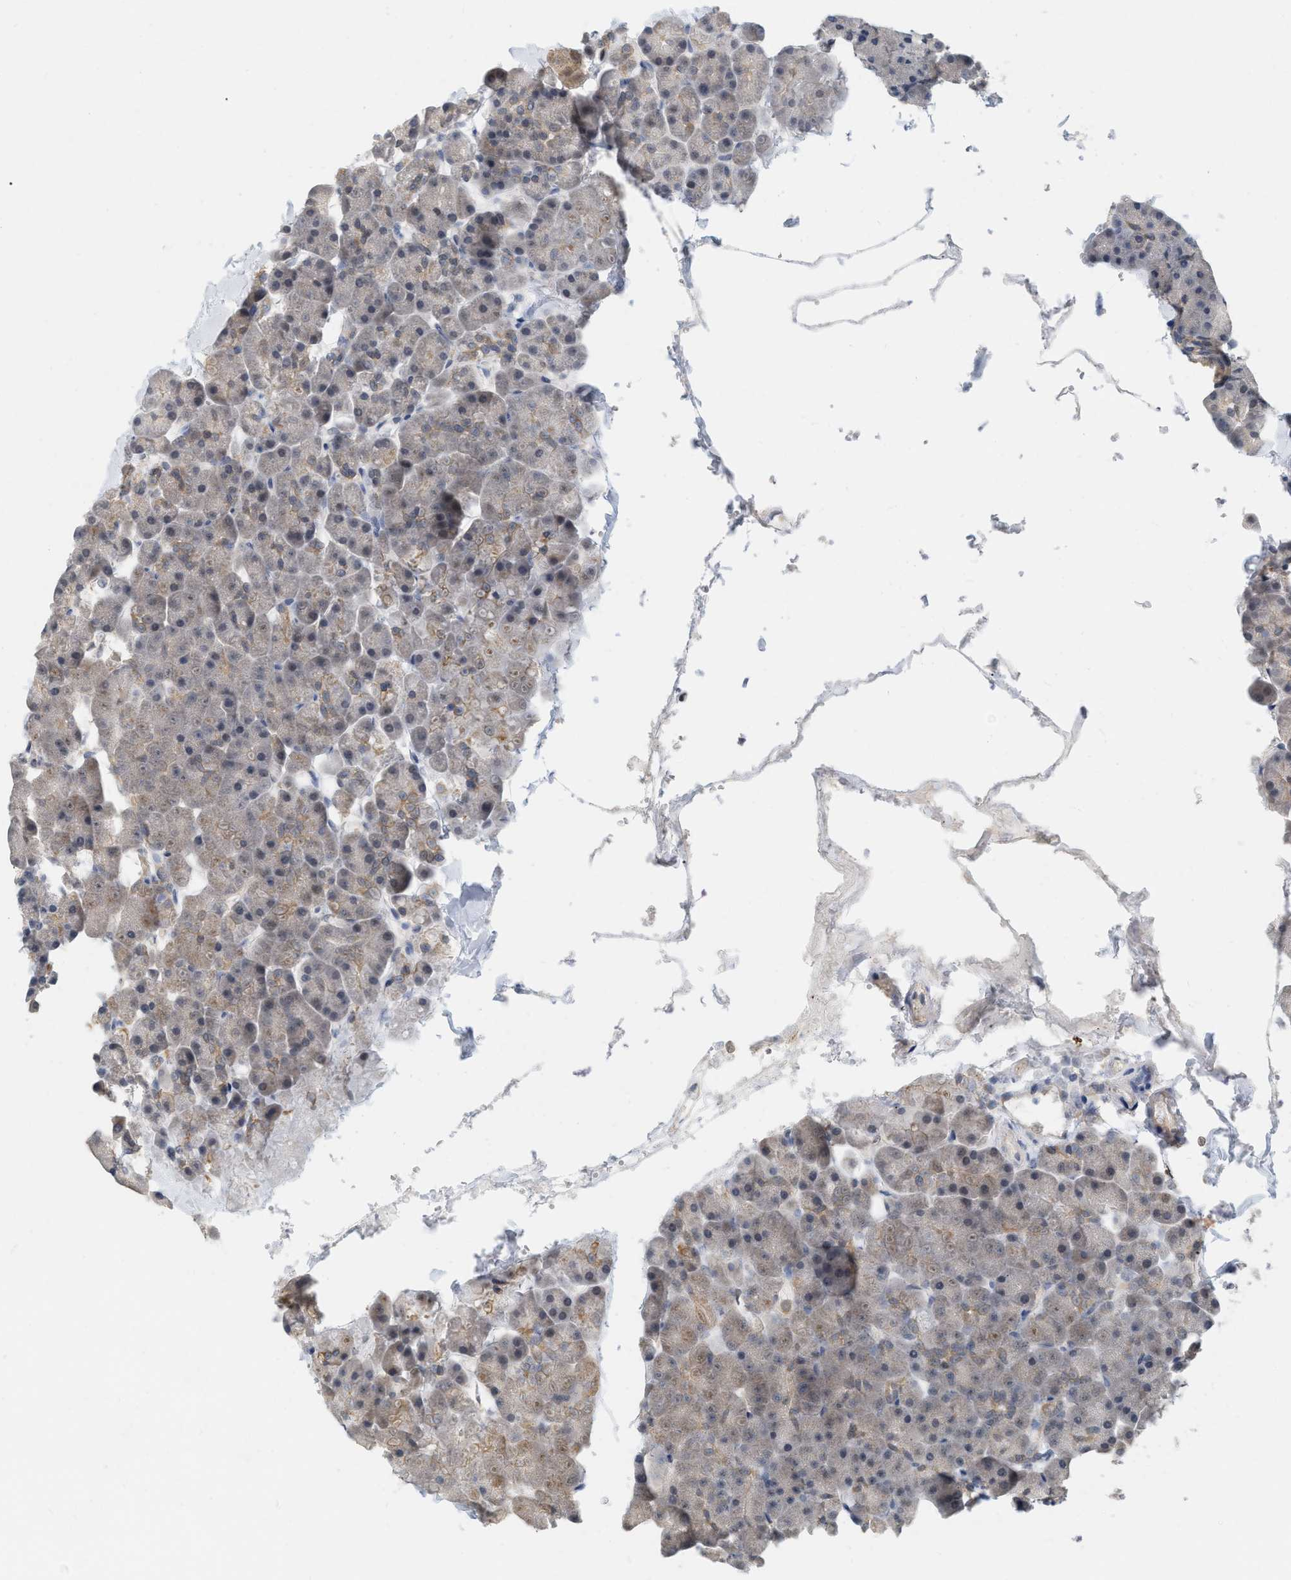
{"staining": {"intensity": "weak", "quantity": "25%-75%", "location": "cytoplasmic/membranous"}, "tissue": "pancreas", "cell_type": "Exocrine glandular cells", "image_type": "normal", "snomed": [{"axis": "morphology", "description": "Normal tissue, NOS"}, {"axis": "topography", "description": "Pancreas"}], "caption": "Immunohistochemical staining of unremarkable human pancreas shows weak cytoplasmic/membranous protein staining in about 25%-75% of exocrine glandular cells.", "gene": "RUVBL1", "patient": {"sex": "male", "age": 35}}